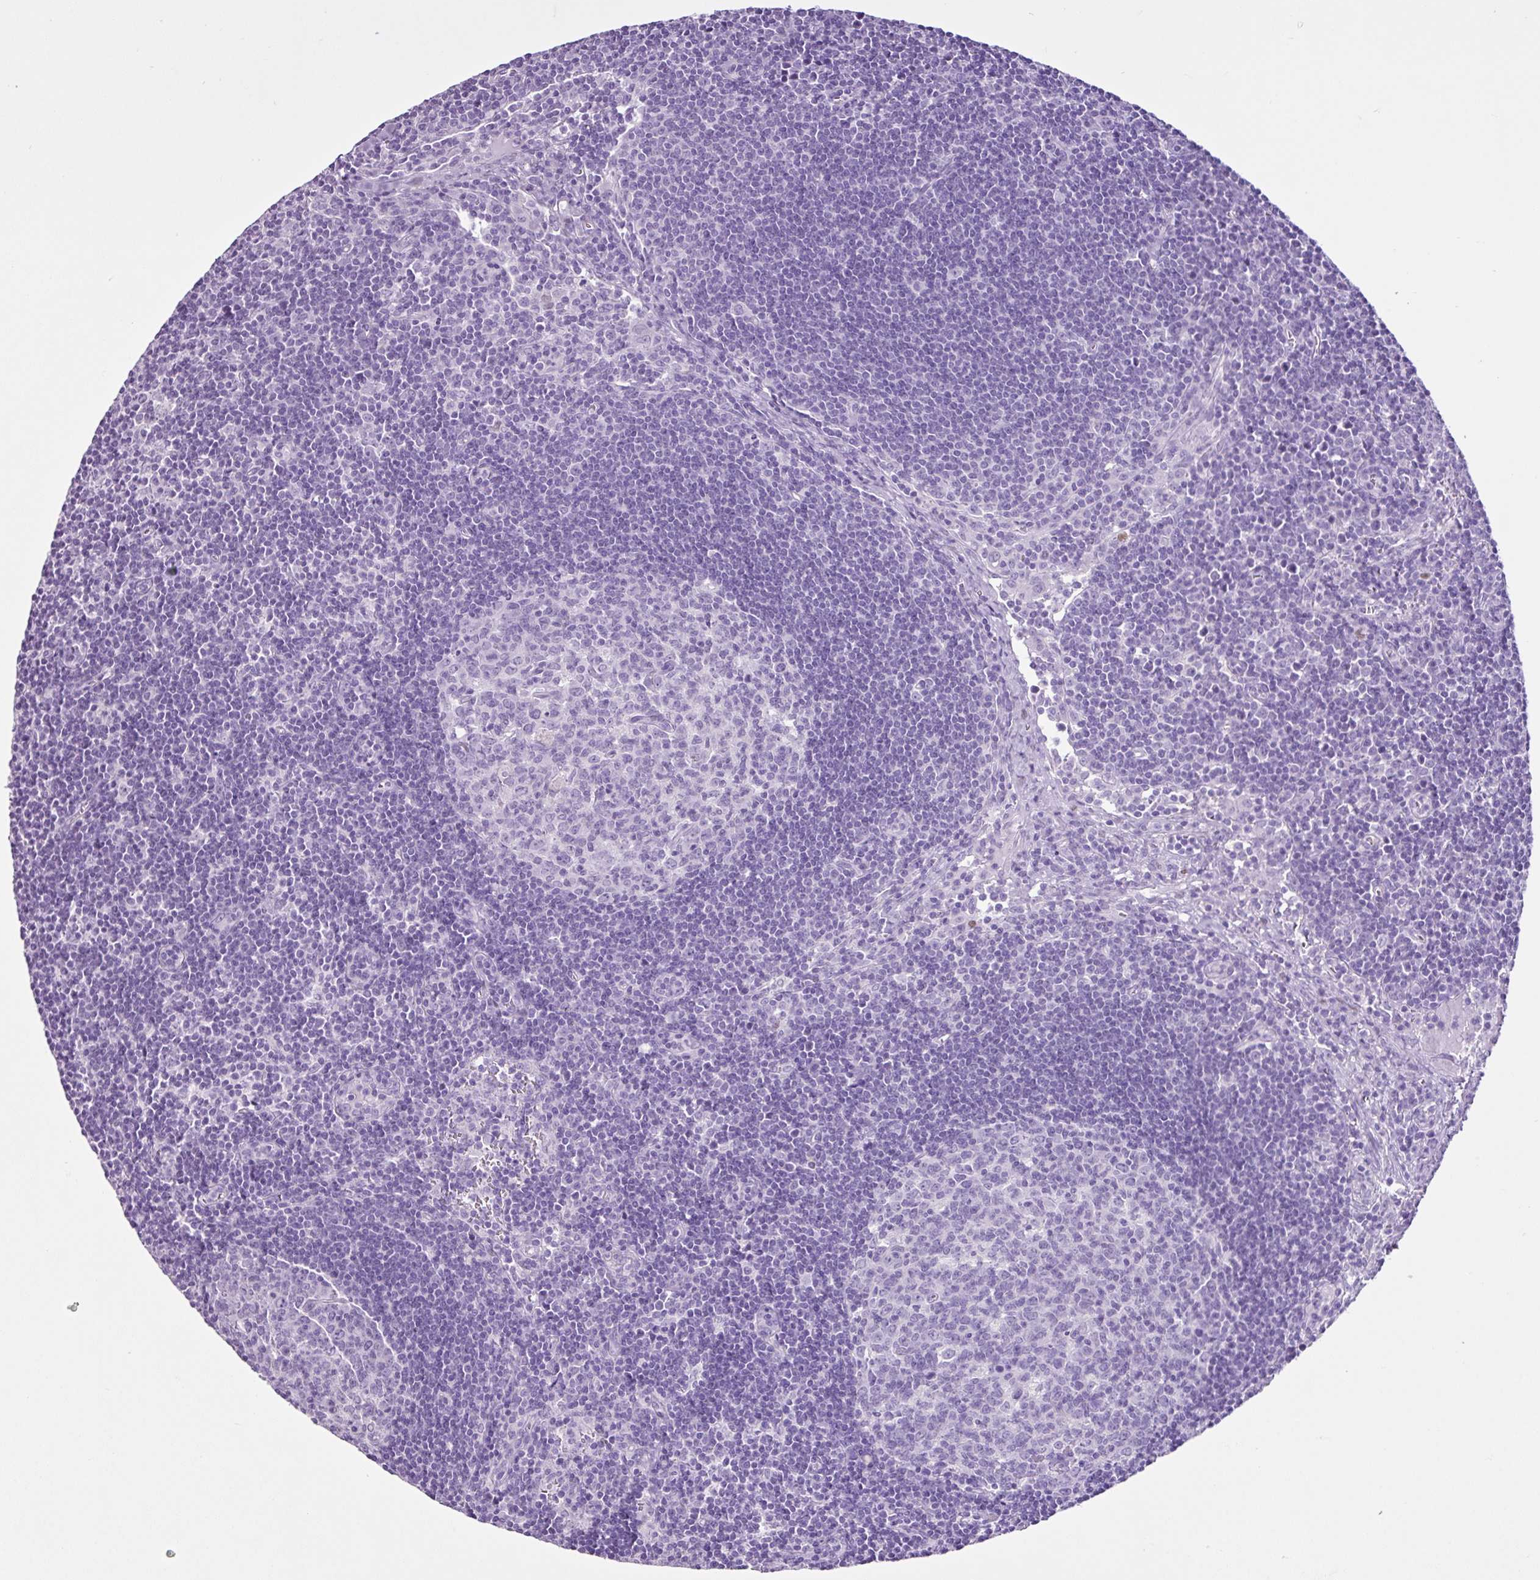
{"staining": {"intensity": "negative", "quantity": "none", "location": "none"}, "tissue": "lymph node", "cell_type": "Germinal center cells", "image_type": "normal", "snomed": [{"axis": "morphology", "description": "Normal tissue, NOS"}, {"axis": "topography", "description": "Lymph node"}], "caption": "Human lymph node stained for a protein using immunohistochemistry displays no positivity in germinal center cells.", "gene": "PGR", "patient": {"sex": "female", "age": 29}}